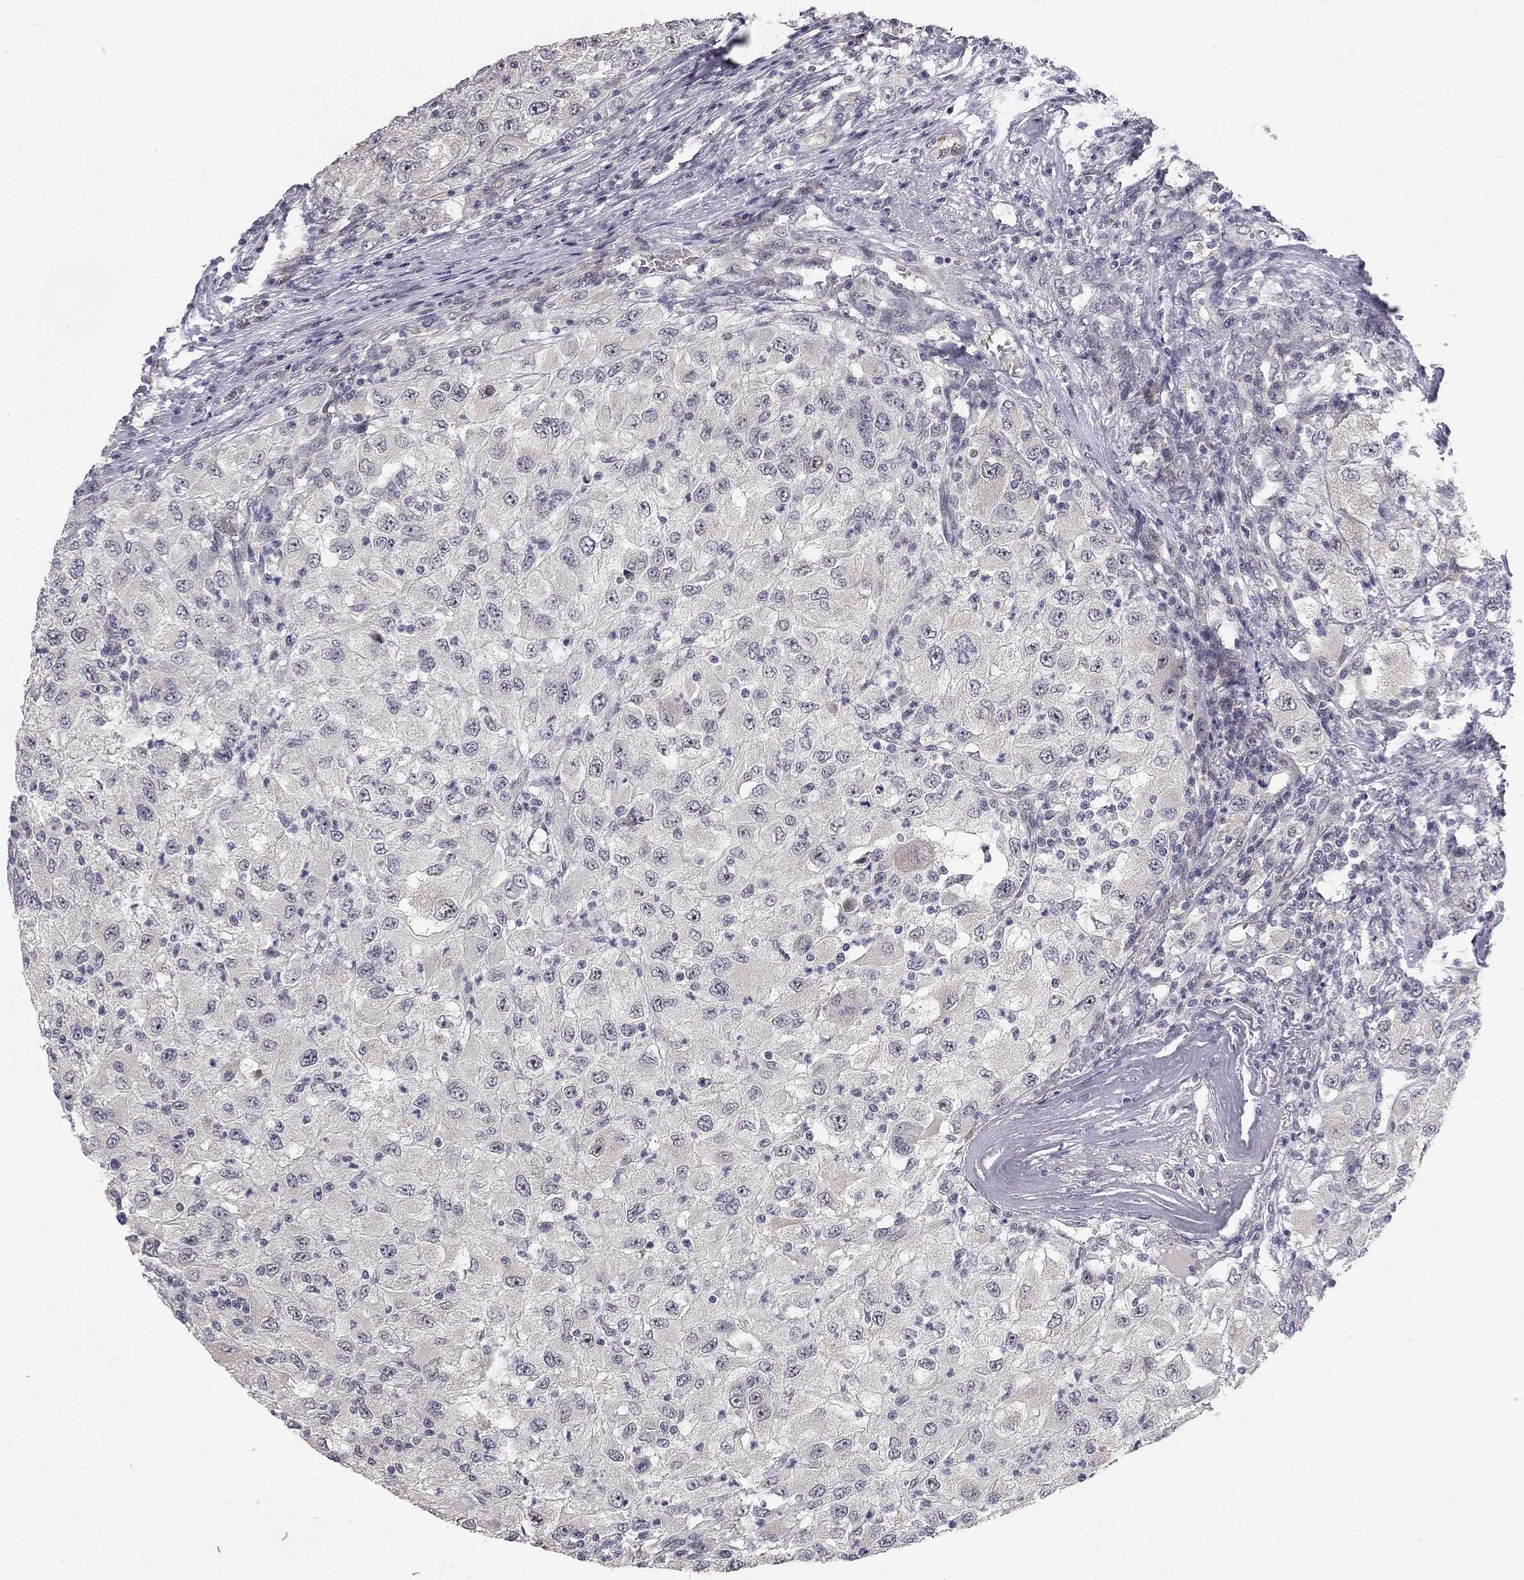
{"staining": {"intensity": "negative", "quantity": "none", "location": "none"}, "tissue": "renal cancer", "cell_type": "Tumor cells", "image_type": "cancer", "snomed": [{"axis": "morphology", "description": "Adenocarcinoma, NOS"}, {"axis": "topography", "description": "Kidney"}], "caption": "A high-resolution photomicrograph shows immunohistochemistry staining of renal adenocarcinoma, which reveals no significant staining in tumor cells.", "gene": "STXBP6", "patient": {"sex": "female", "age": 67}}